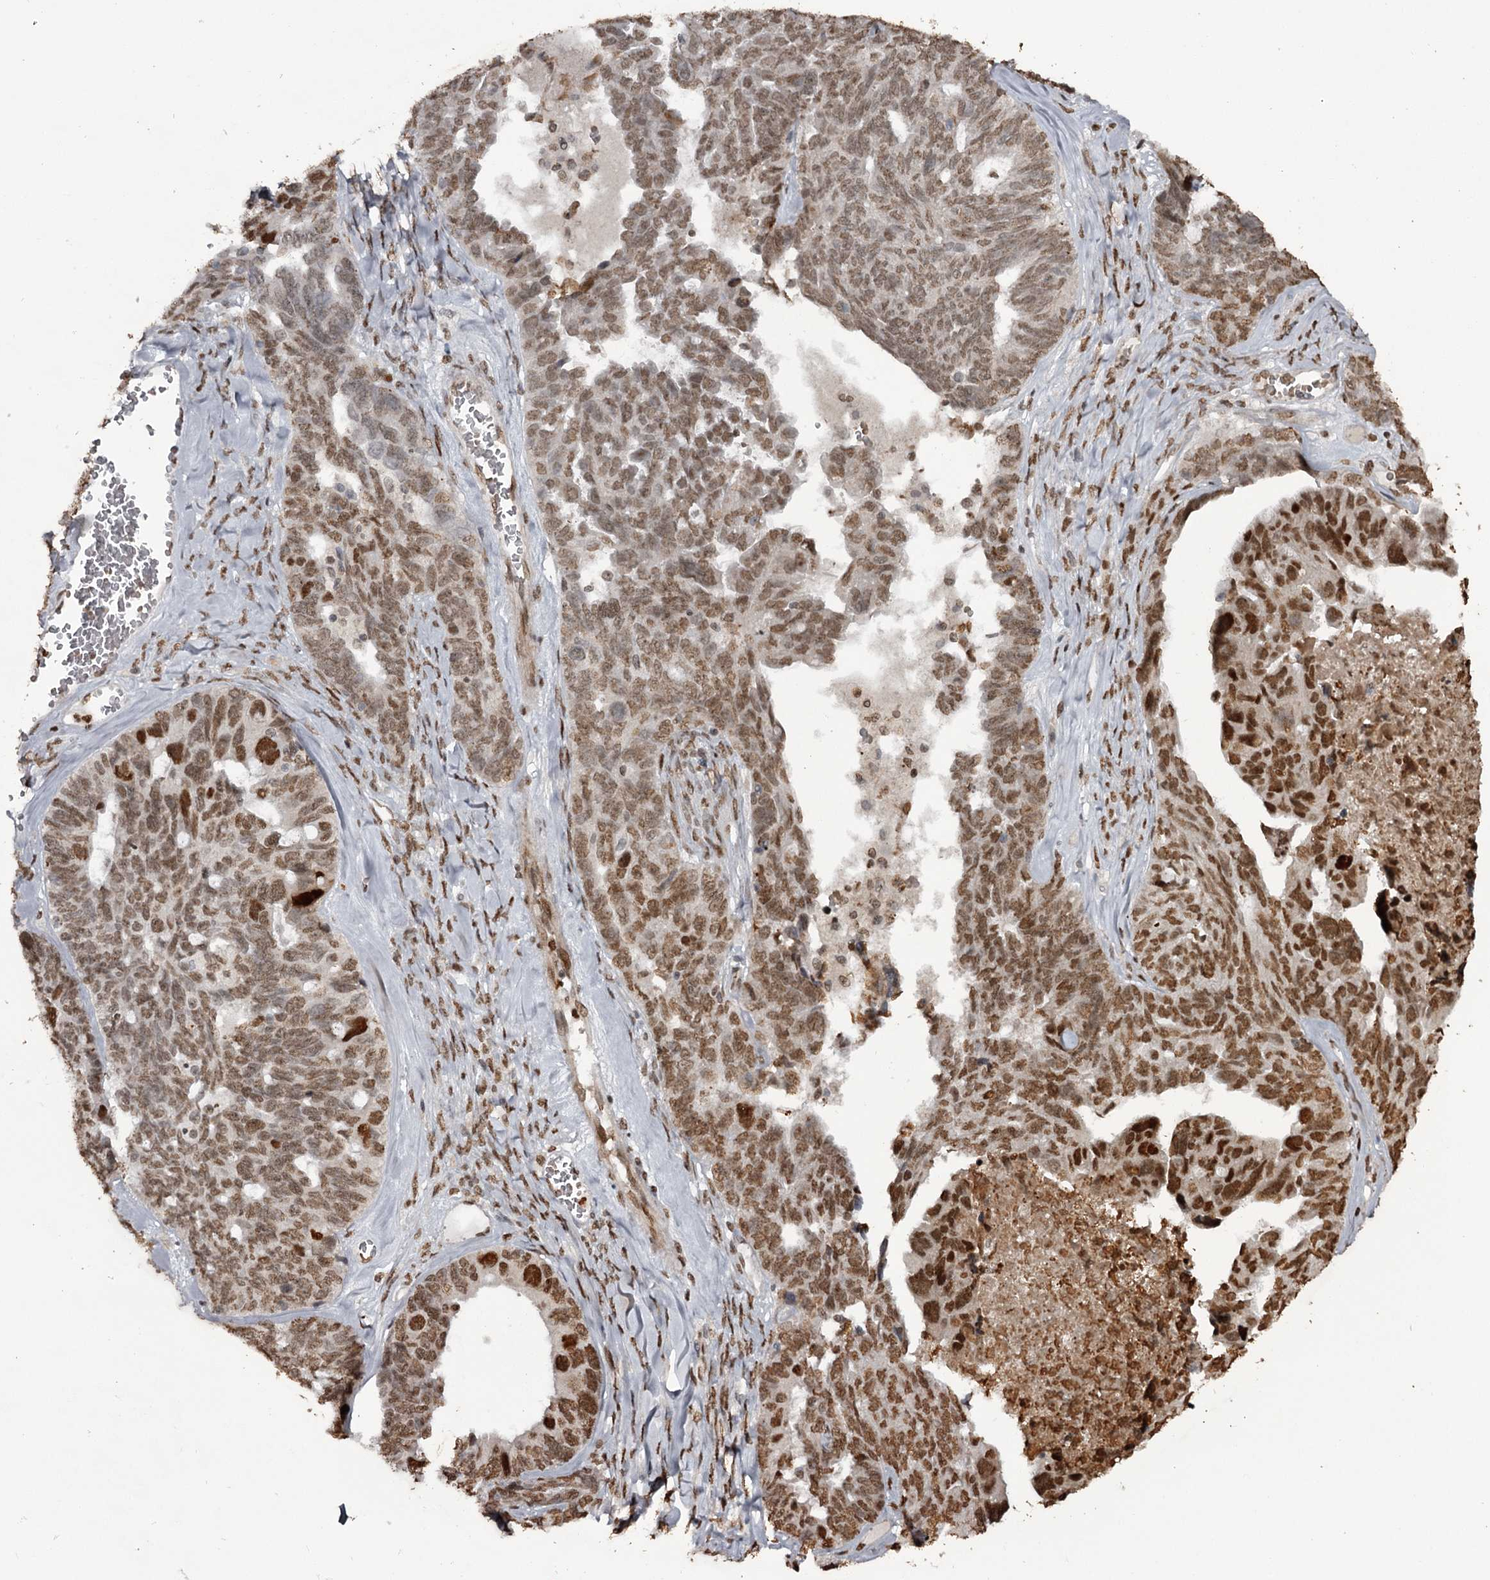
{"staining": {"intensity": "moderate", "quantity": ">75%", "location": "nuclear"}, "tissue": "ovarian cancer", "cell_type": "Tumor cells", "image_type": "cancer", "snomed": [{"axis": "morphology", "description": "Cystadenocarcinoma, serous, NOS"}, {"axis": "topography", "description": "Ovary"}], "caption": "There is medium levels of moderate nuclear staining in tumor cells of ovarian cancer (serous cystadenocarcinoma), as demonstrated by immunohistochemical staining (brown color).", "gene": "THYN1", "patient": {"sex": "female", "age": 79}}